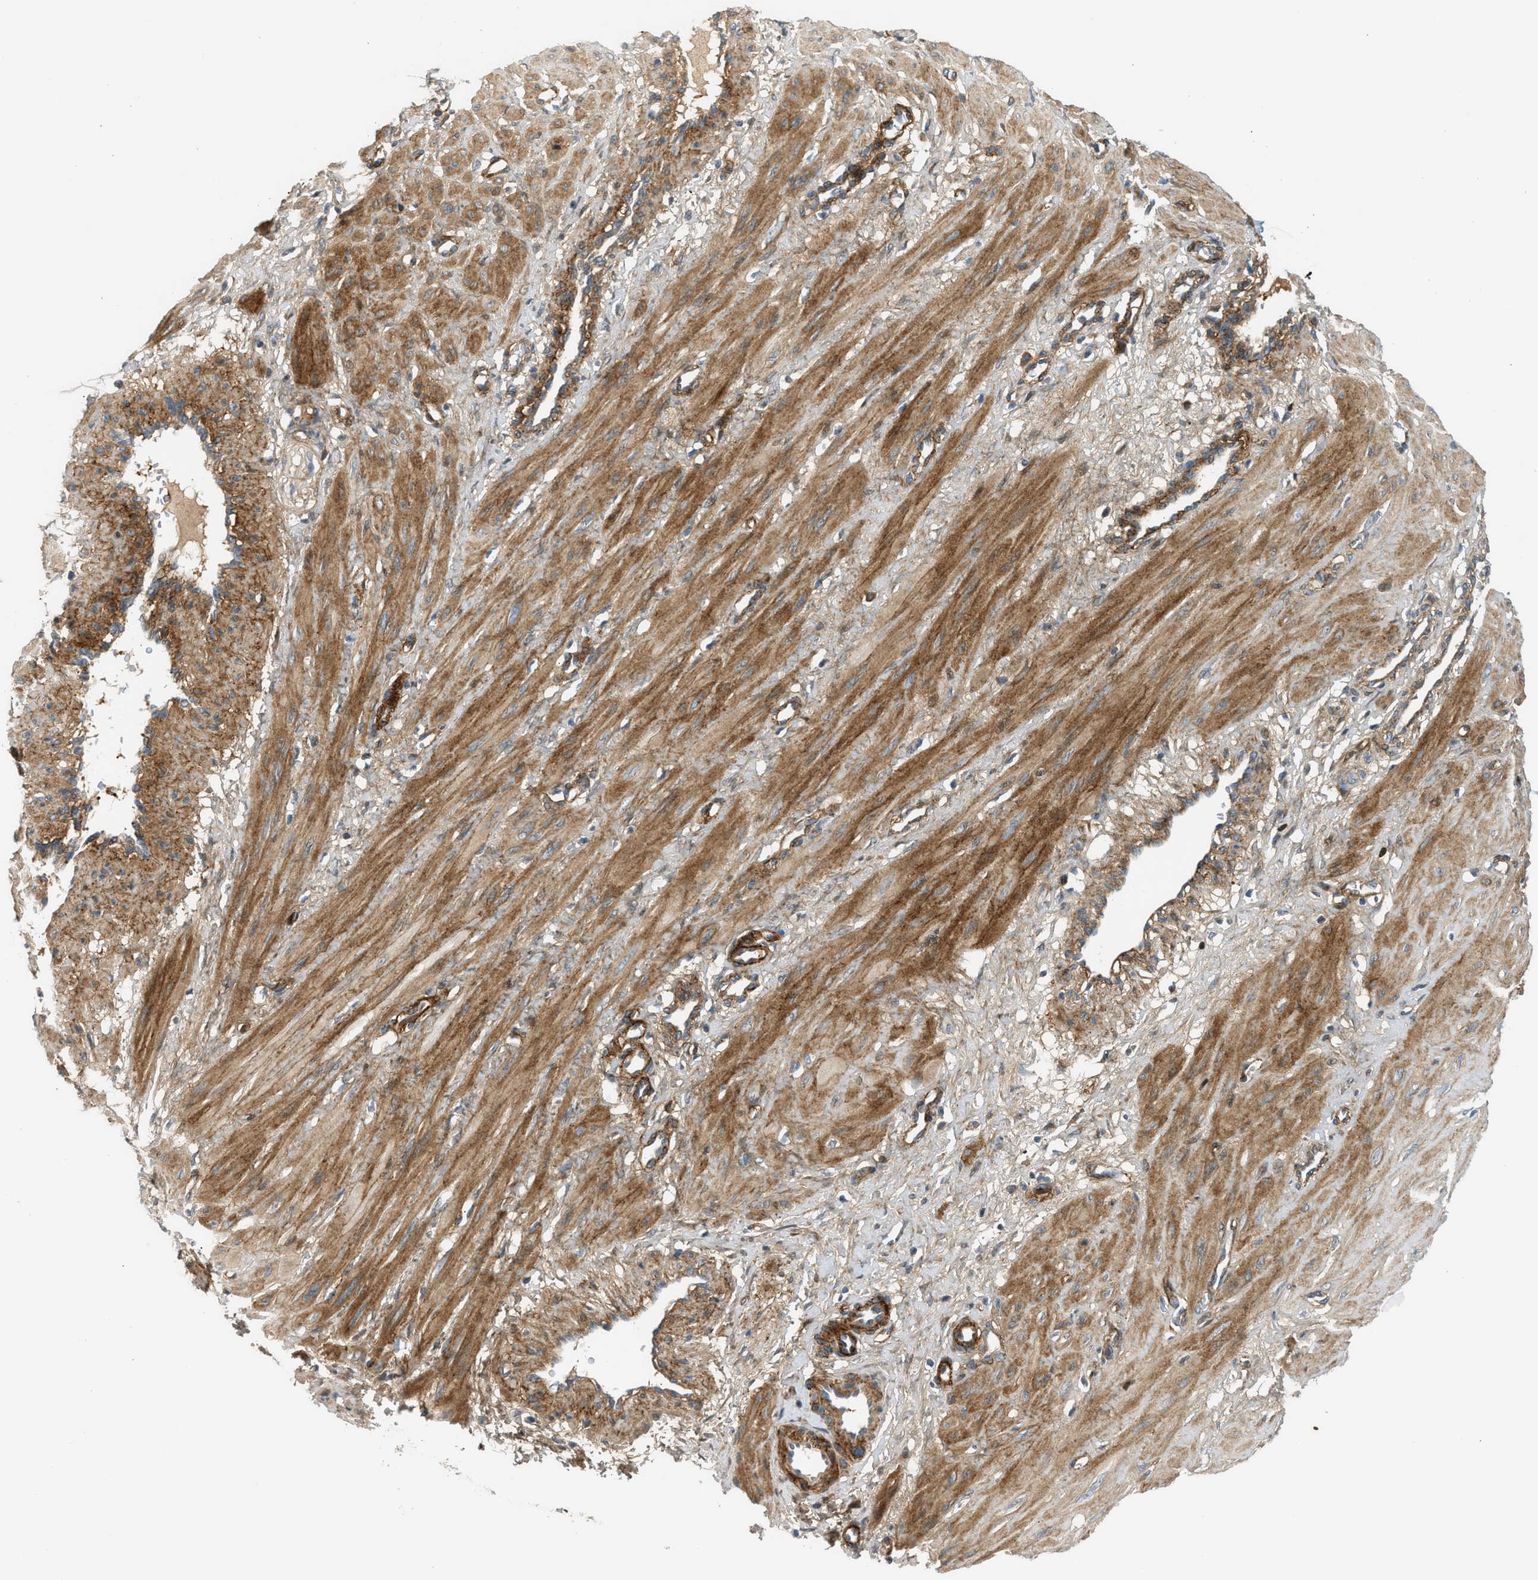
{"staining": {"intensity": "moderate", "quantity": ">75%", "location": "cytoplasmic/membranous"}, "tissue": "smooth muscle", "cell_type": "Smooth muscle cells", "image_type": "normal", "snomed": [{"axis": "morphology", "description": "Normal tissue, NOS"}, {"axis": "topography", "description": "Endometrium"}], "caption": "Moderate cytoplasmic/membranous staining is identified in about >75% of smooth muscle cells in normal smooth muscle. The protein is stained brown, and the nuclei are stained in blue (DAB (3,3'-diaminobenzidine) IHC with brightfield microscopy, high magnification).", "gene": "EDNRA", "patient": {"sex": "female", "age": 33}}